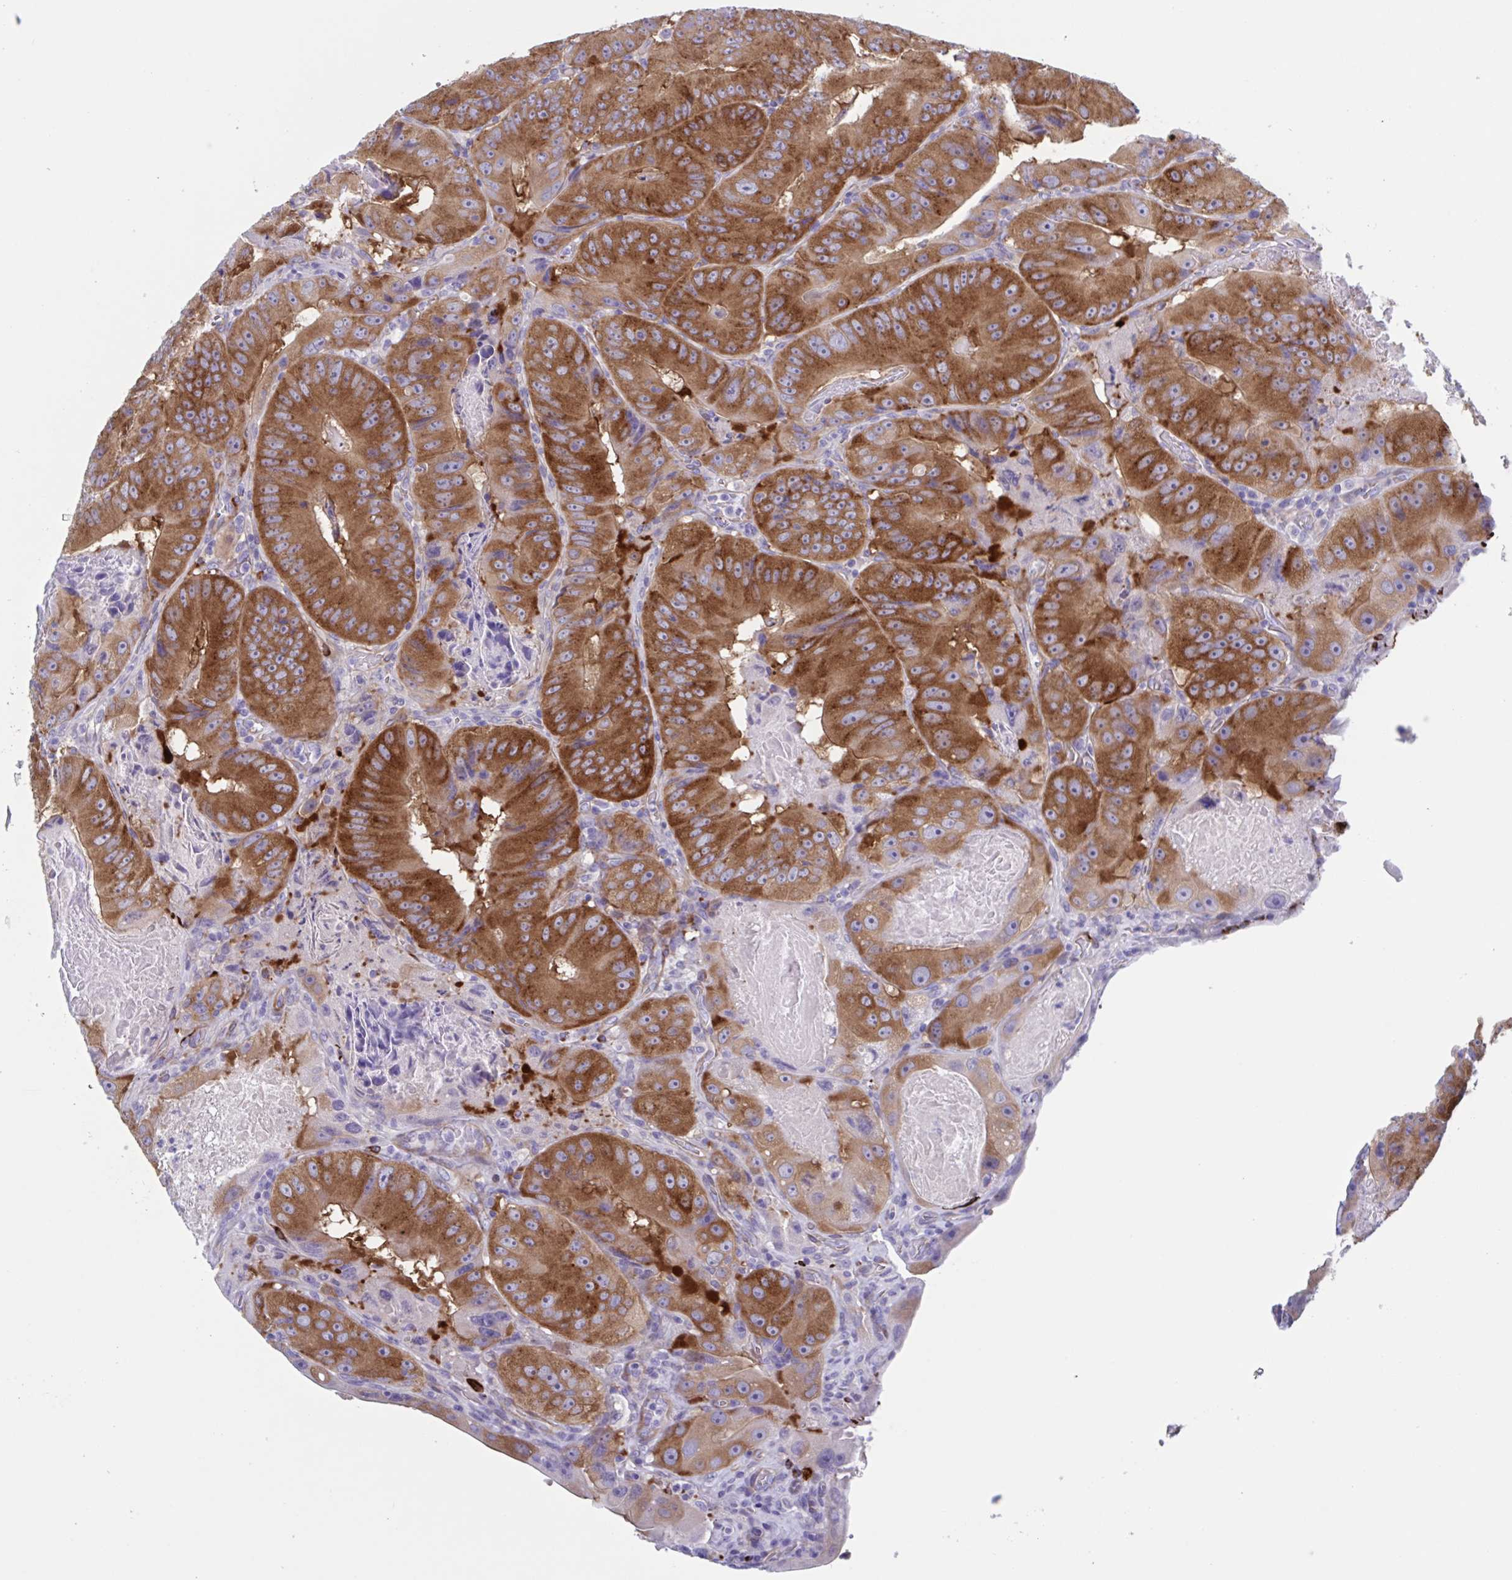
{"staining": {"intensity": "strong", "quantity": ">75%", "location": "cytoplasmic/membranous"}, "tissue": "colorectal cancer", "cell_type": "Tumor cells", "image_type": "cancer", "snomed": [{"axis": "morphology", "description": "Adenocarcinoma, NOS"}, {"axis": "topography", "description": "Colon"}], "caption": "The histopathology image exhibits a brown stain indicating the presence of a protein in the cytoplasmic/membranous of tumor cells in colorectal cancer.", "gene": "LPIN3", "patient": {"sex": "female", "age": 86}}